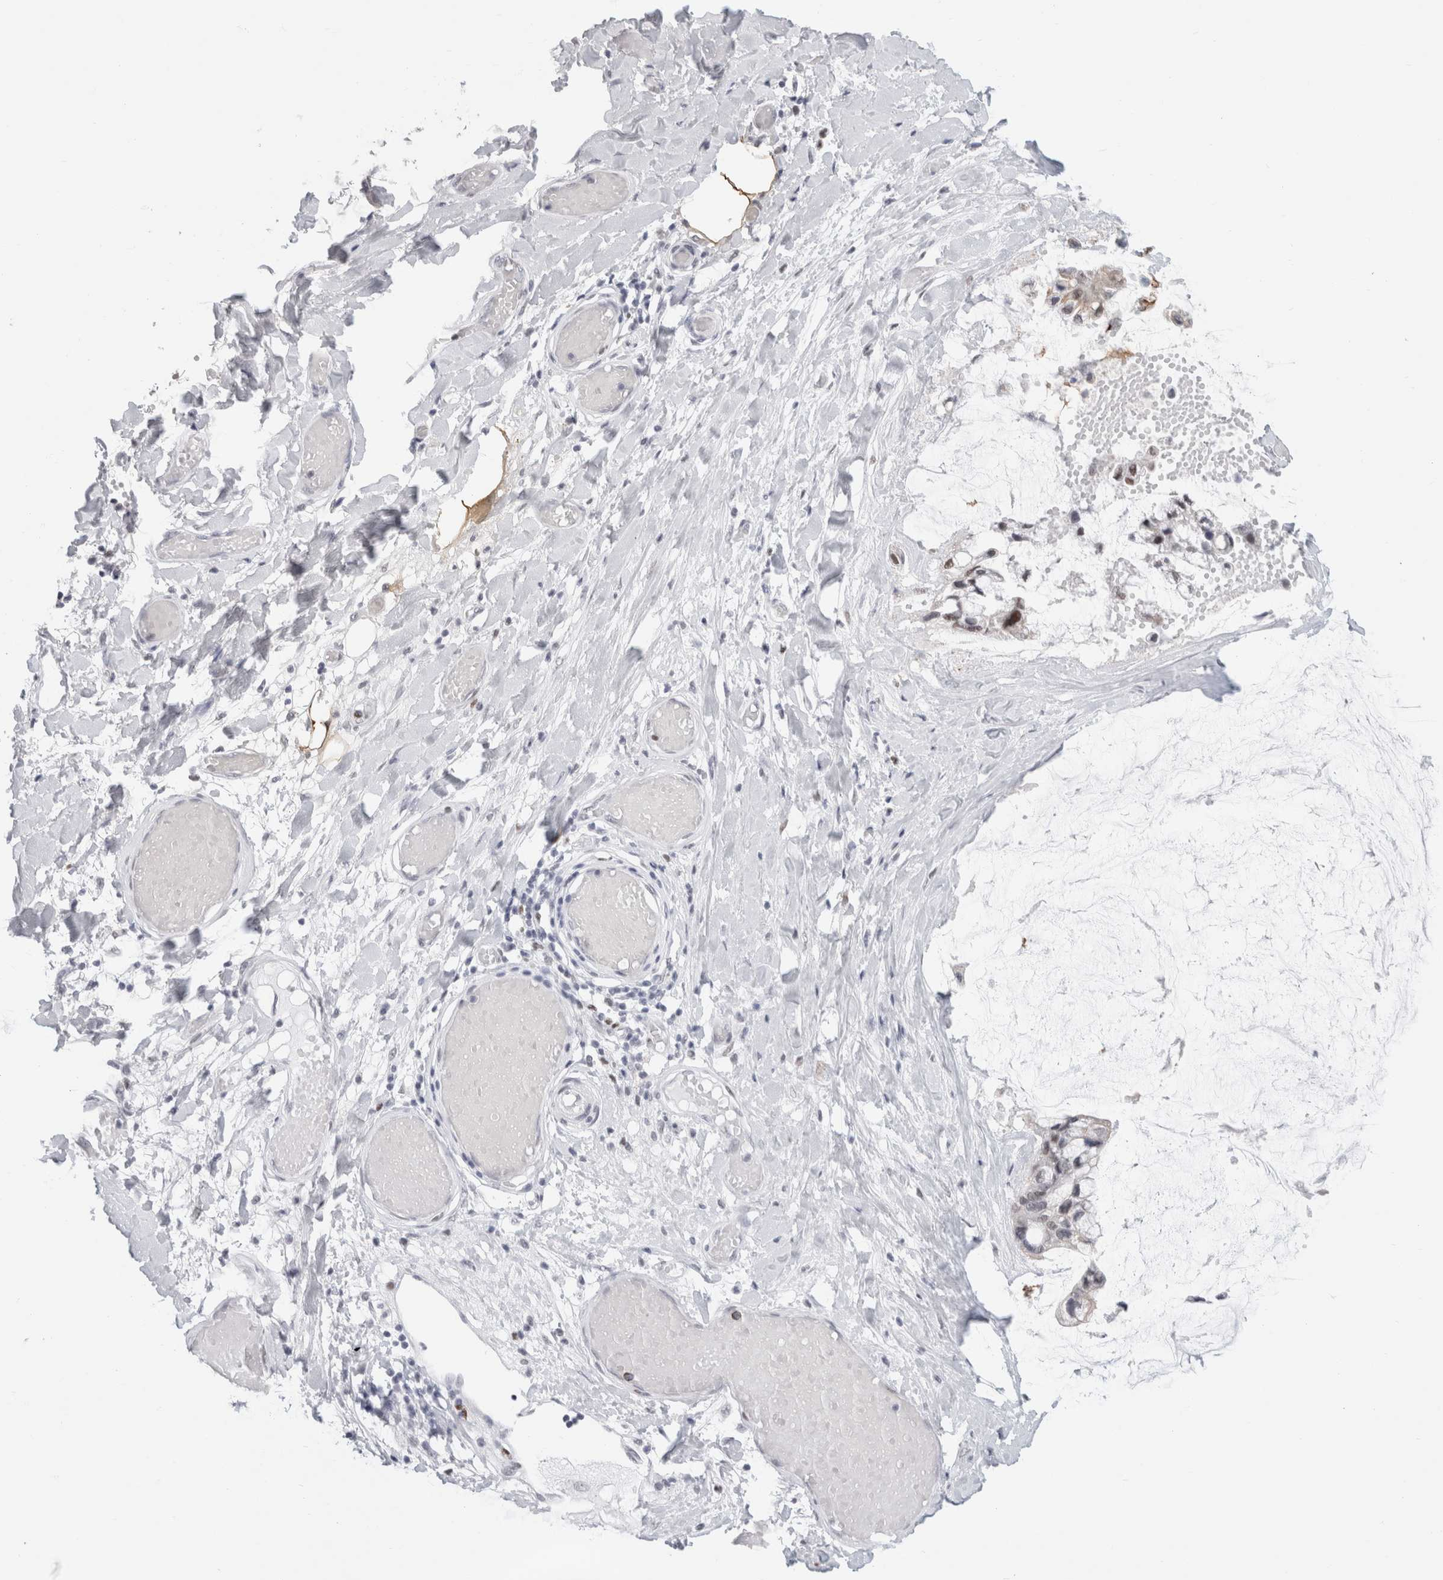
{"staining": {"intensity": "negative", "quantity": "none", "location": "none"}, "tissue": "ovarian cancer", "cell_type": "Tumor cells", "image_type": "cancer", "snomed": [{"axis": "morphology", "description": "Cystadenocarcinoma, mucinous, NOS"}, {"axis": "topography", "description": "Ovary"}], "caption": "Tumor cells show no significant positivity in ovarian cancer.", "gene": "SMARCC1", "patient": {"sex": "female", "age": 39}}